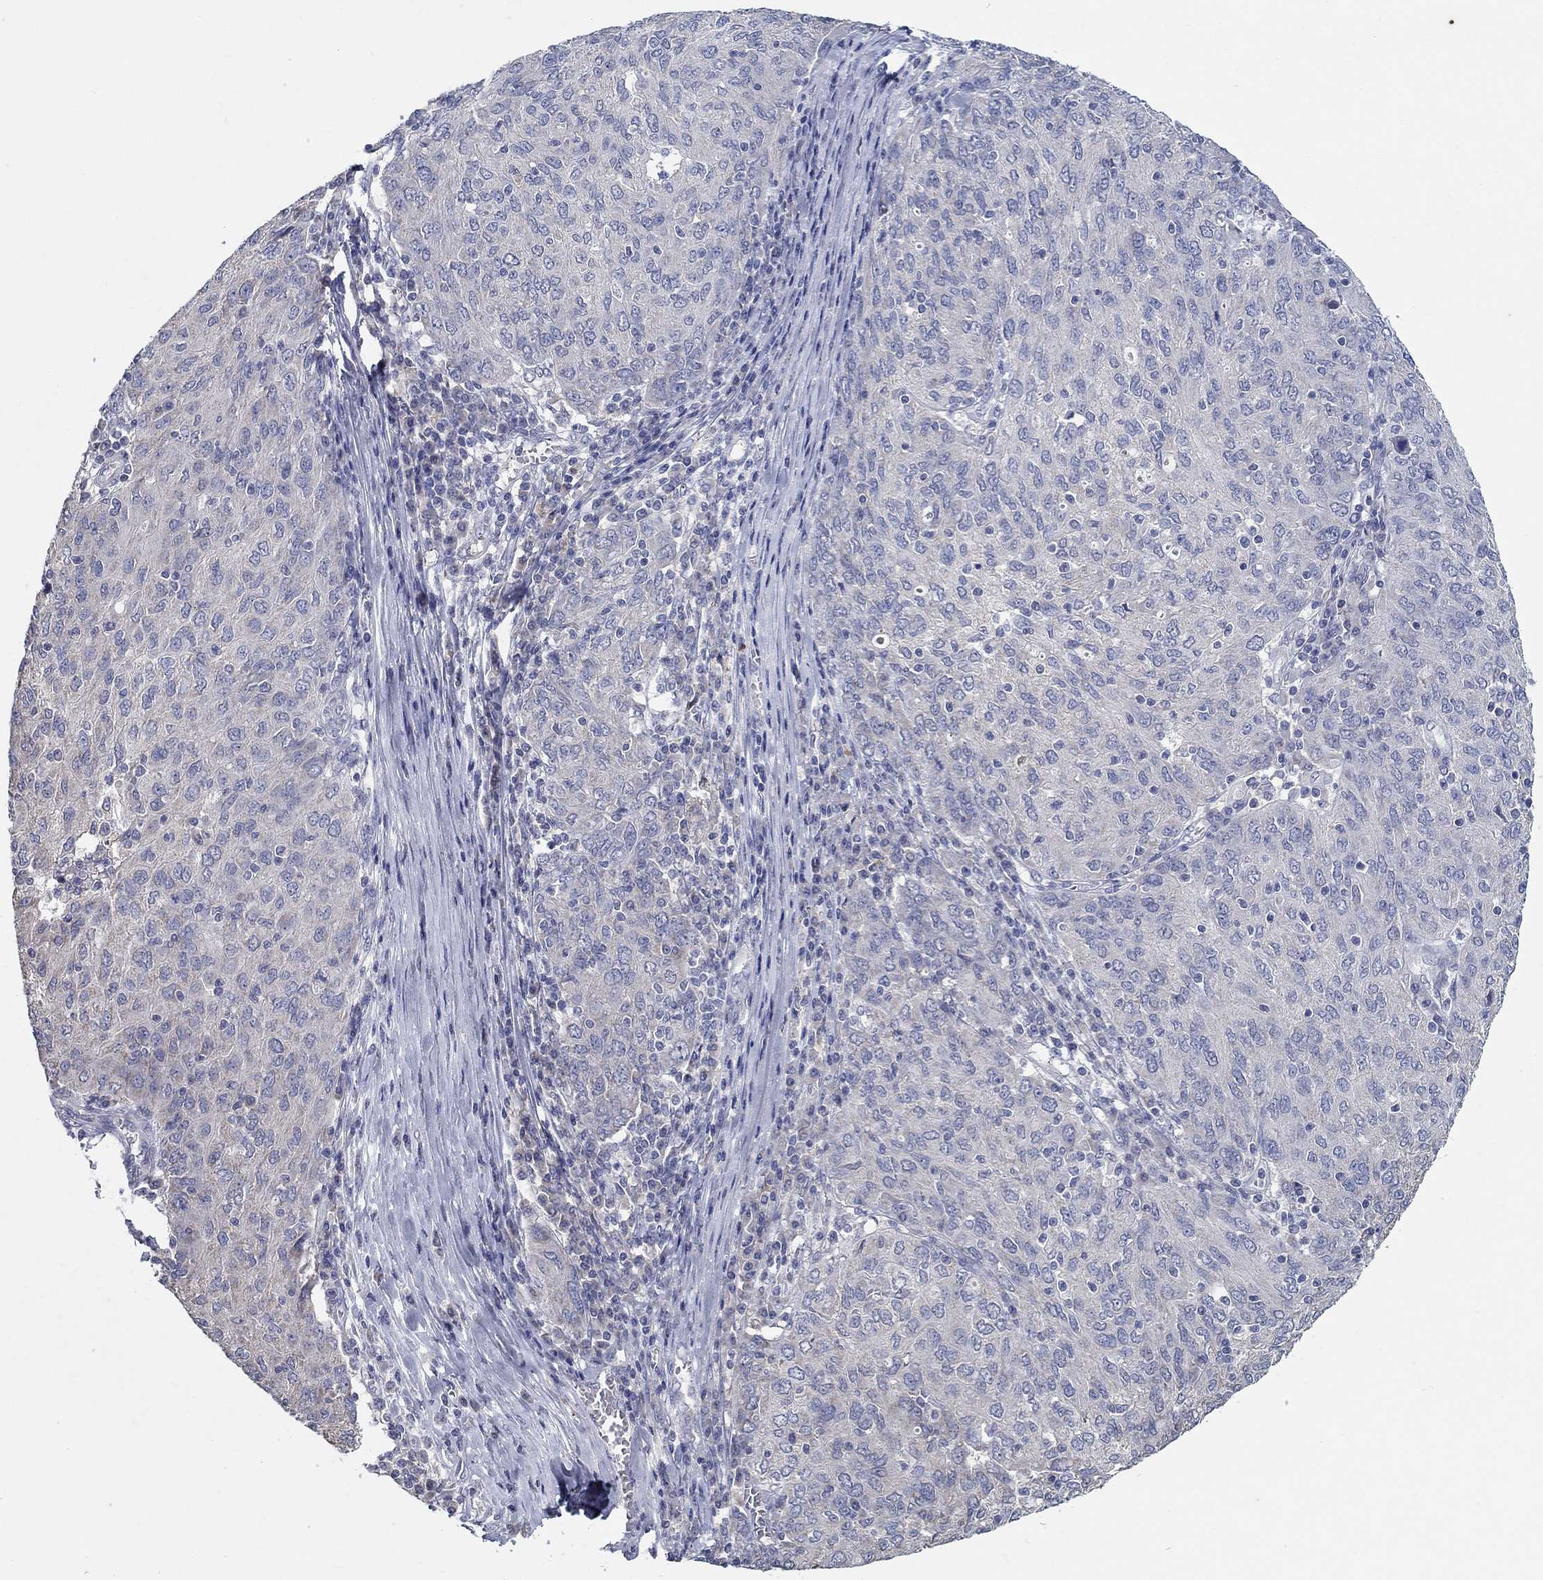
{"staining": {"intensity": "negative", "quantity": "none", "location": "none"}, "tissue": "ovarian cancer", "cell_type": "Tumor cells", "image_type": "cancer", "snomed": [{"axis": "morphology", "description": "Carcinoma, endometroid"}, {"axis": "topography", "description": "Ovary"}], "caption": "Tumor cells are negative for protein expression in human ovarian cancer.", "gene": "PROZ", "patient": {"sex": "female", "age": 50}}